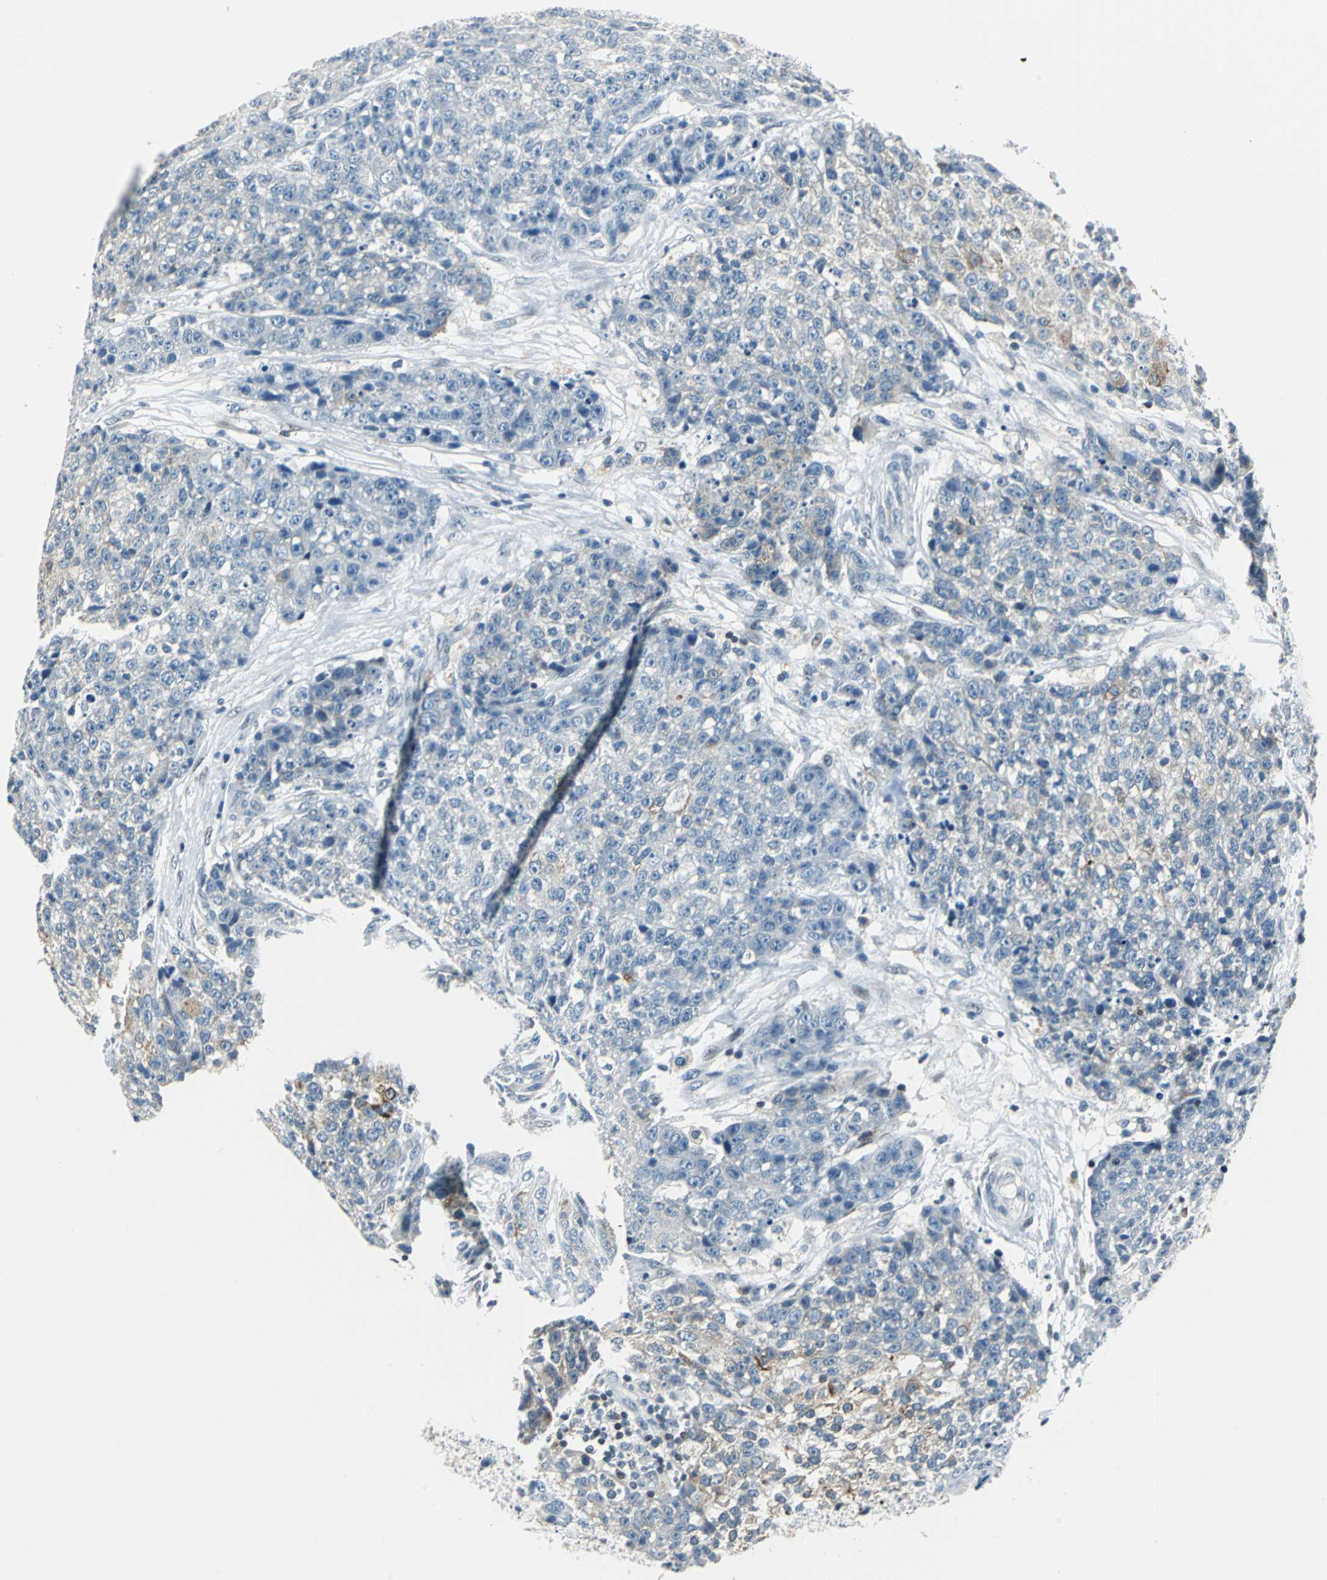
{"staining": {"intensity": "moderate", "quantity": "<25%", "location": "cytoplasmic/membranous"}, "tissue": "ovarian cancer", "cell_type": "Tumor cells", "image_type": "cancer", "snomed": [{"axis": "morphology", "description": "Carcinoma, endometroid"}, {"axis": "topography", "description": "Ovary"}], "caption": "Protein positivity by IHC demonstrates moderate cytoplasmic/membranous expression in about <25% of tumor cells in endometroid carcinoma (ovarian).", "gene": "HCFC2", "patient": {"sex": "female", "age": 42}}